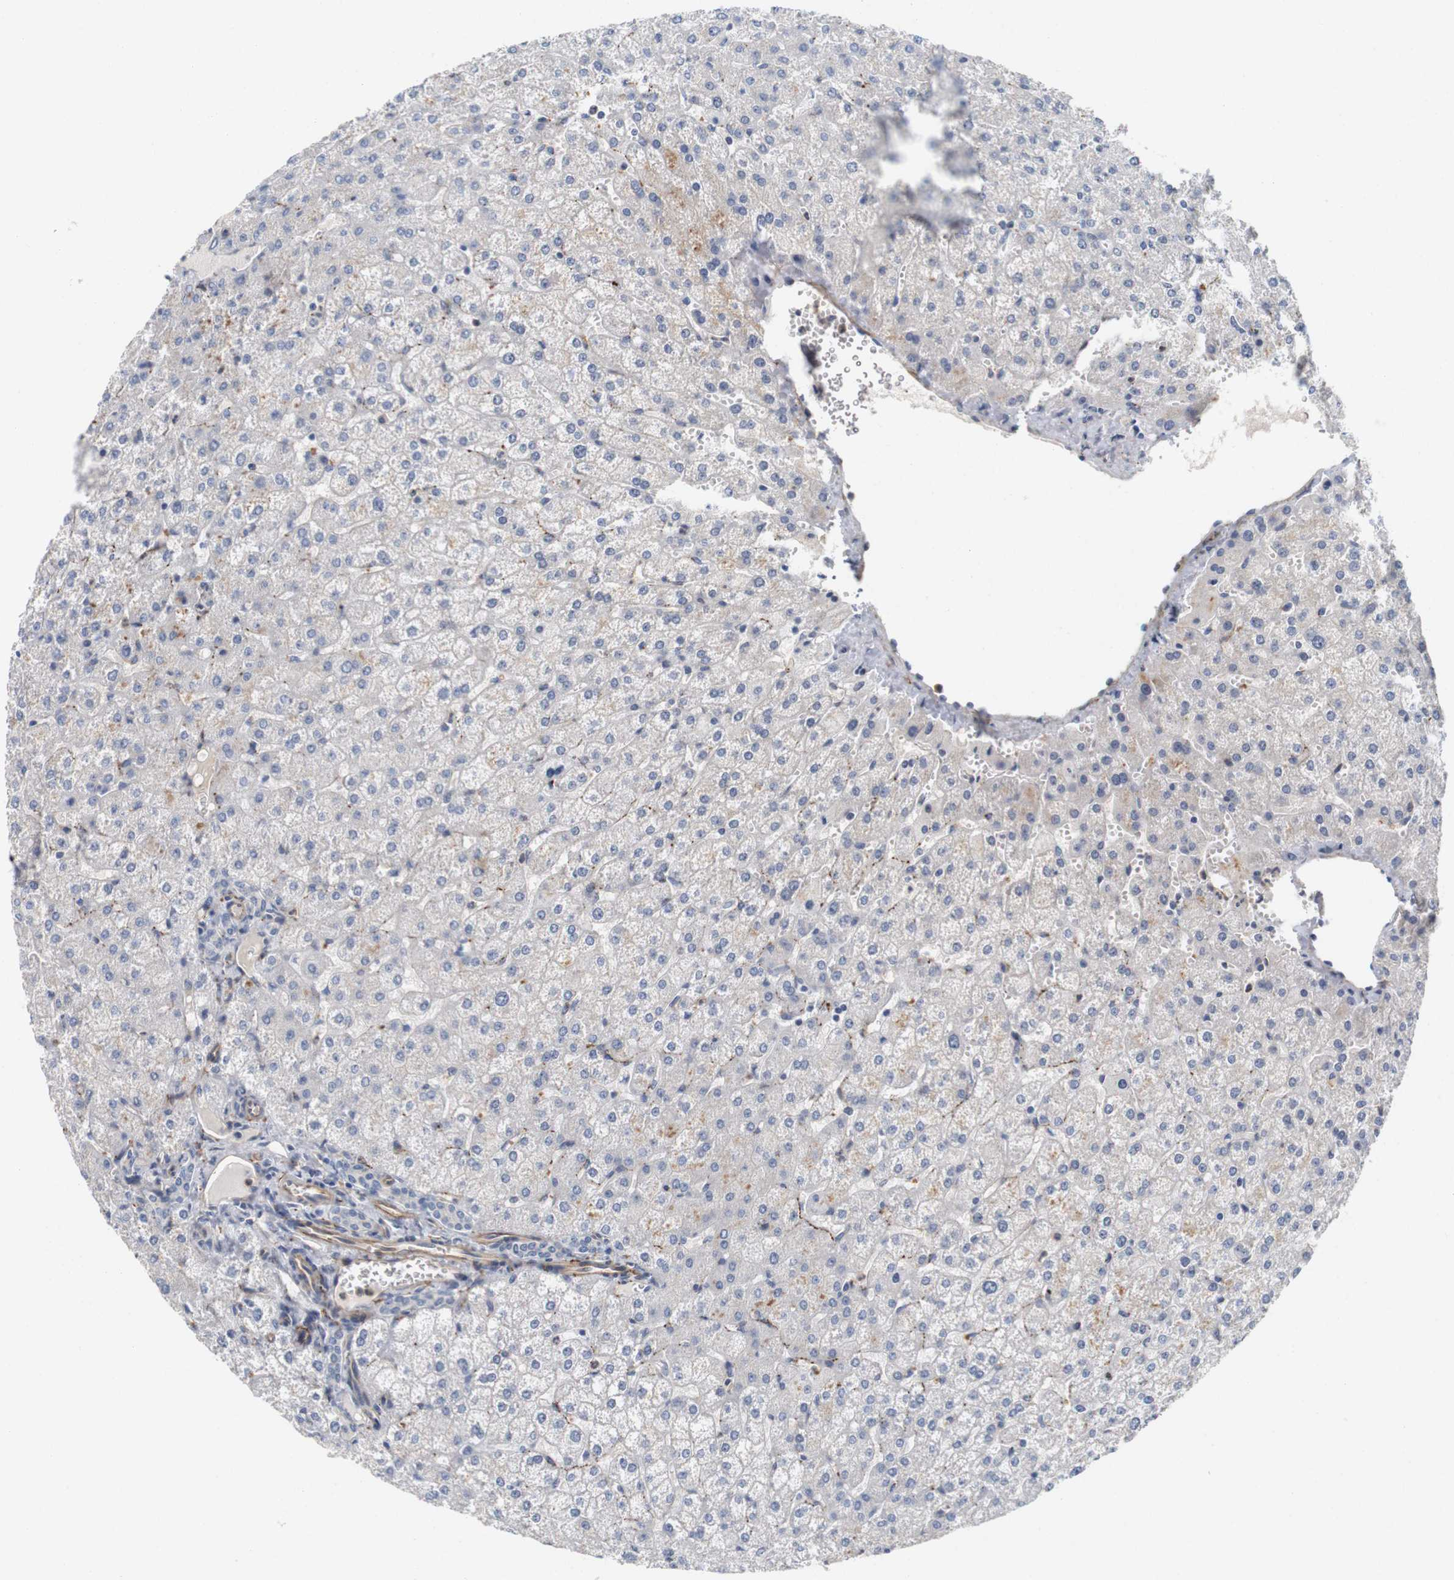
{"staining": {"intensity": "negative", "quantity": "none", "location": "none"}, "tissue": "liver", "cell_type": "Cholangiocytes", "image_type": "normal", "snomed": [{"axis": "morphology", "description": "Normal tissue, NOS"}, {"axis": "topography", "description": "Liver"}], "caption": "Immunohistochemistry micrograph of unremarkable liver: liver stained with DAB reveals no significant protein staining in cholangiocytes.", "gene": "CYB561", "patient": {"sex": "female", "age": 32}}